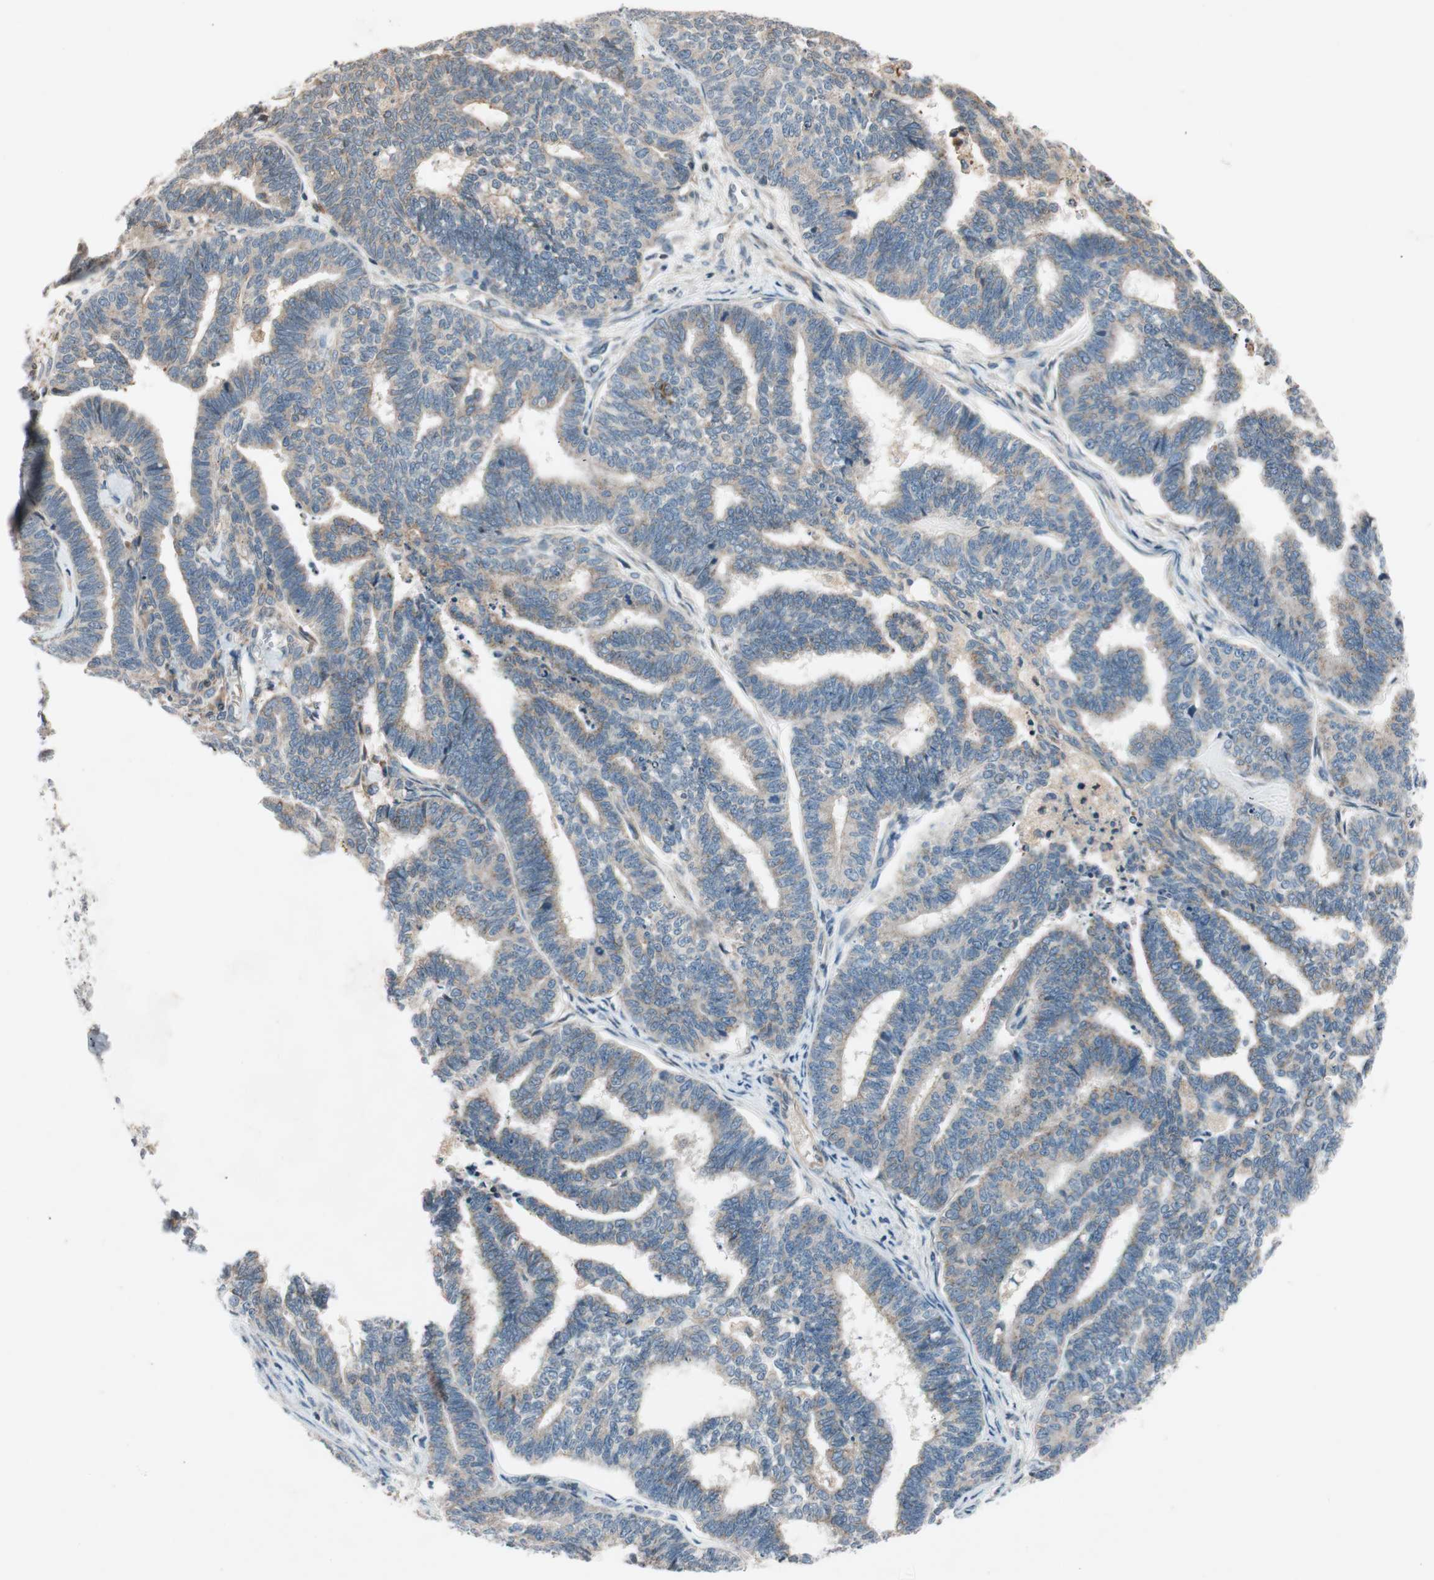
{"staining": {"intensity": "weak", "quantity": ">75%", "location": "cytoplasmic/membranous"}, "tissue": "endometrial cancer", "cell_type": "Tumor cells", "image_type": "cancer", "snomed": [{"axis": "morphology", "description": "Adenocarcinoma, NOS"}, {"axis": "topography", "description": "Endometrium"}], "caption": "Brown immunohistochemical staining in human endometrial cancer (adenocarcinoma) displays weak cytoplasmic/membranous expression in about >75% of tumor cells.", "gene": "GCLM", "patient": {"sex": "female", "age": 70}}